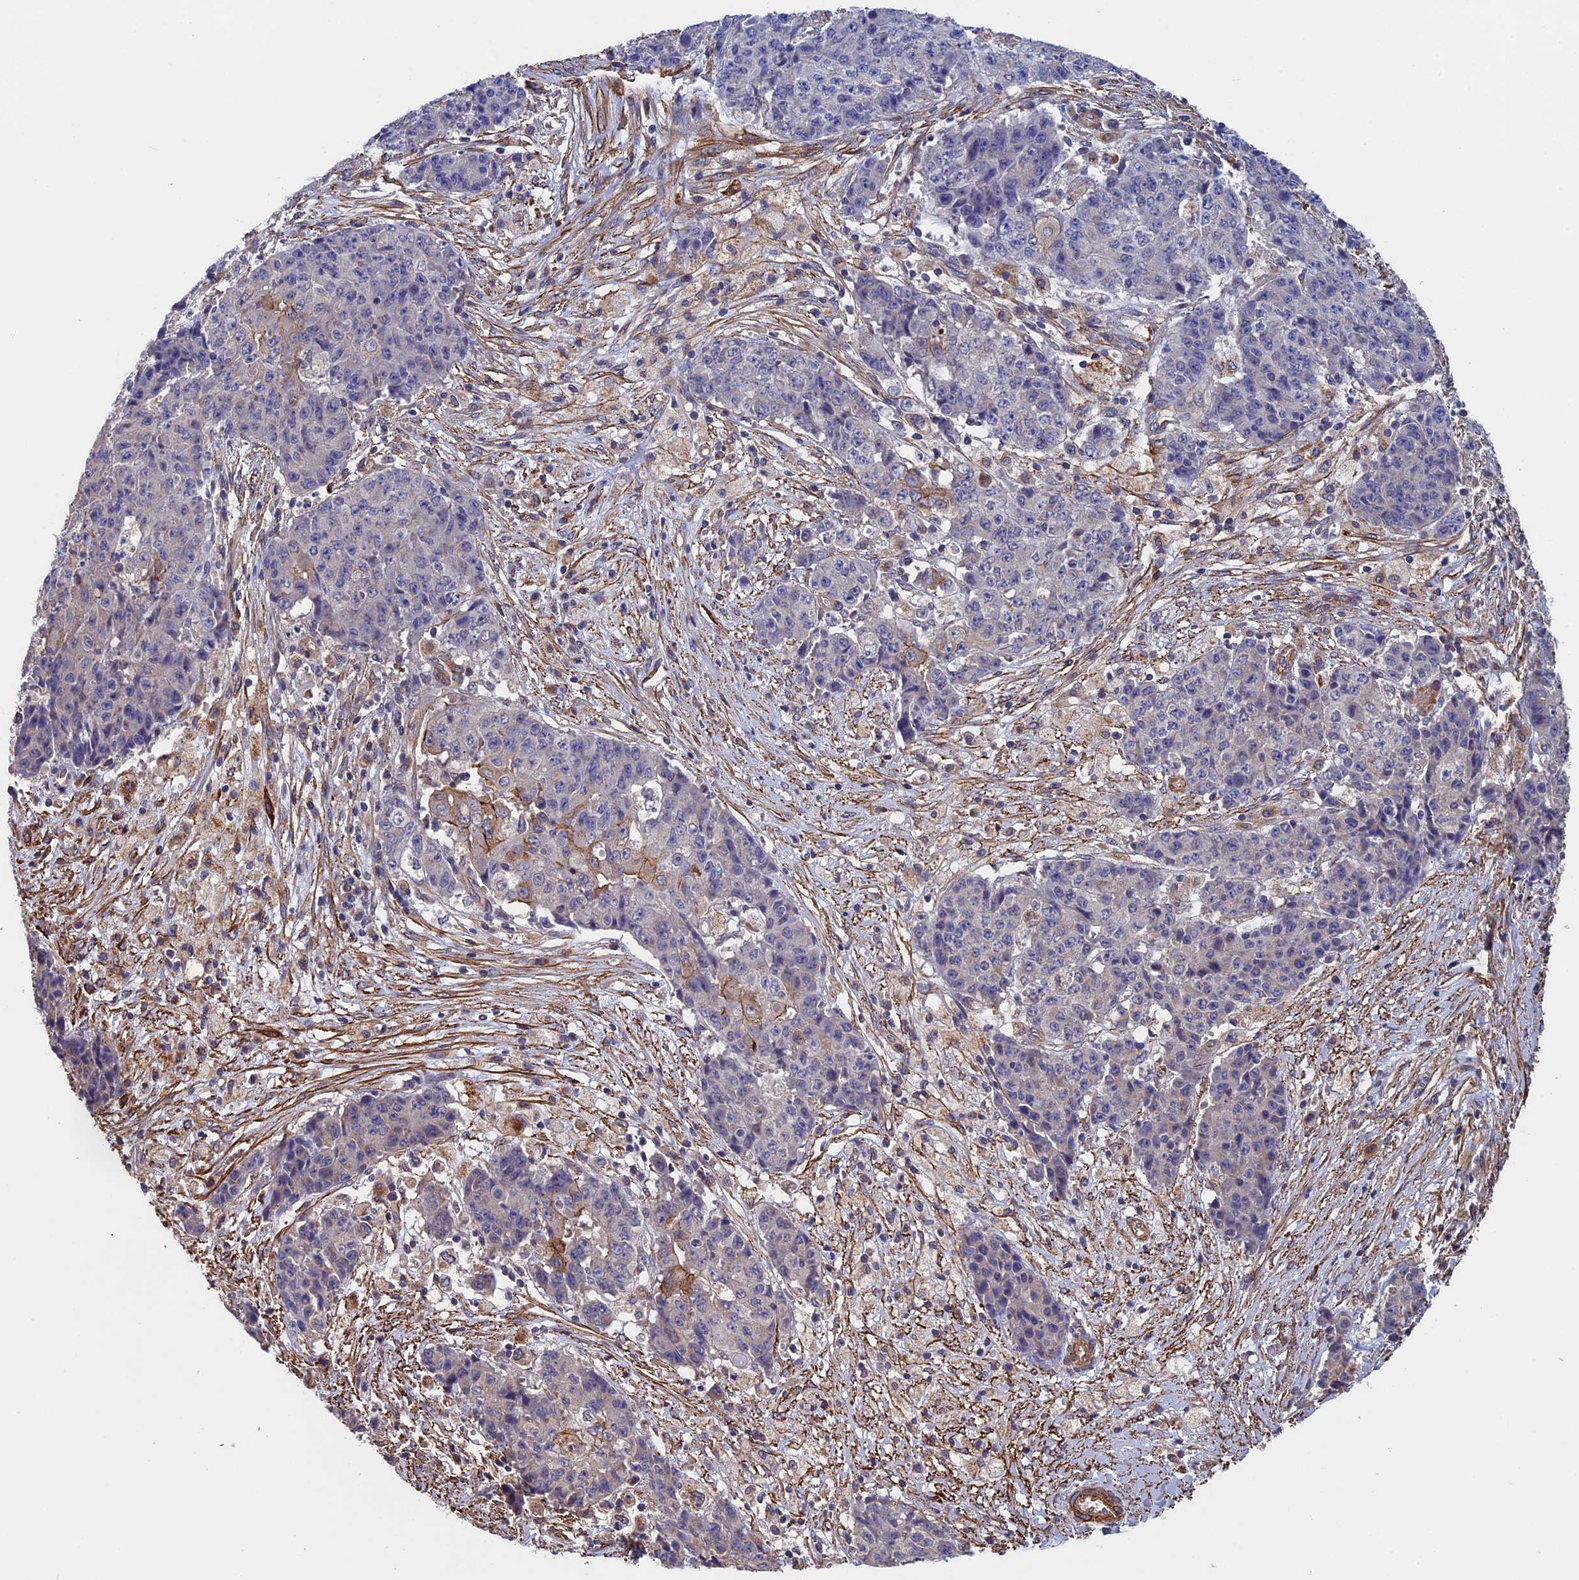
{"staining": {"intensity": "weak", "quantity": "<25%", "location": "cytoplasmic/membranous"}, "tissue": "ovarian cancer", "cell_type": "Tumor cells", "image_type": "cancer", "snomed": [{"axis": "morphology", "description": "Carcinoma, endometroid"}, {"axis": "topography", "description": "Ovary"}], "caption": "IHC micrograph of neoplastic tissue: ovarian endometroid carcinoma stained with DAB exhibits no significant protein positivity in tumor cells.", "gene": "SLC9A5", "patient": {"sex": "female", "age": 42}}